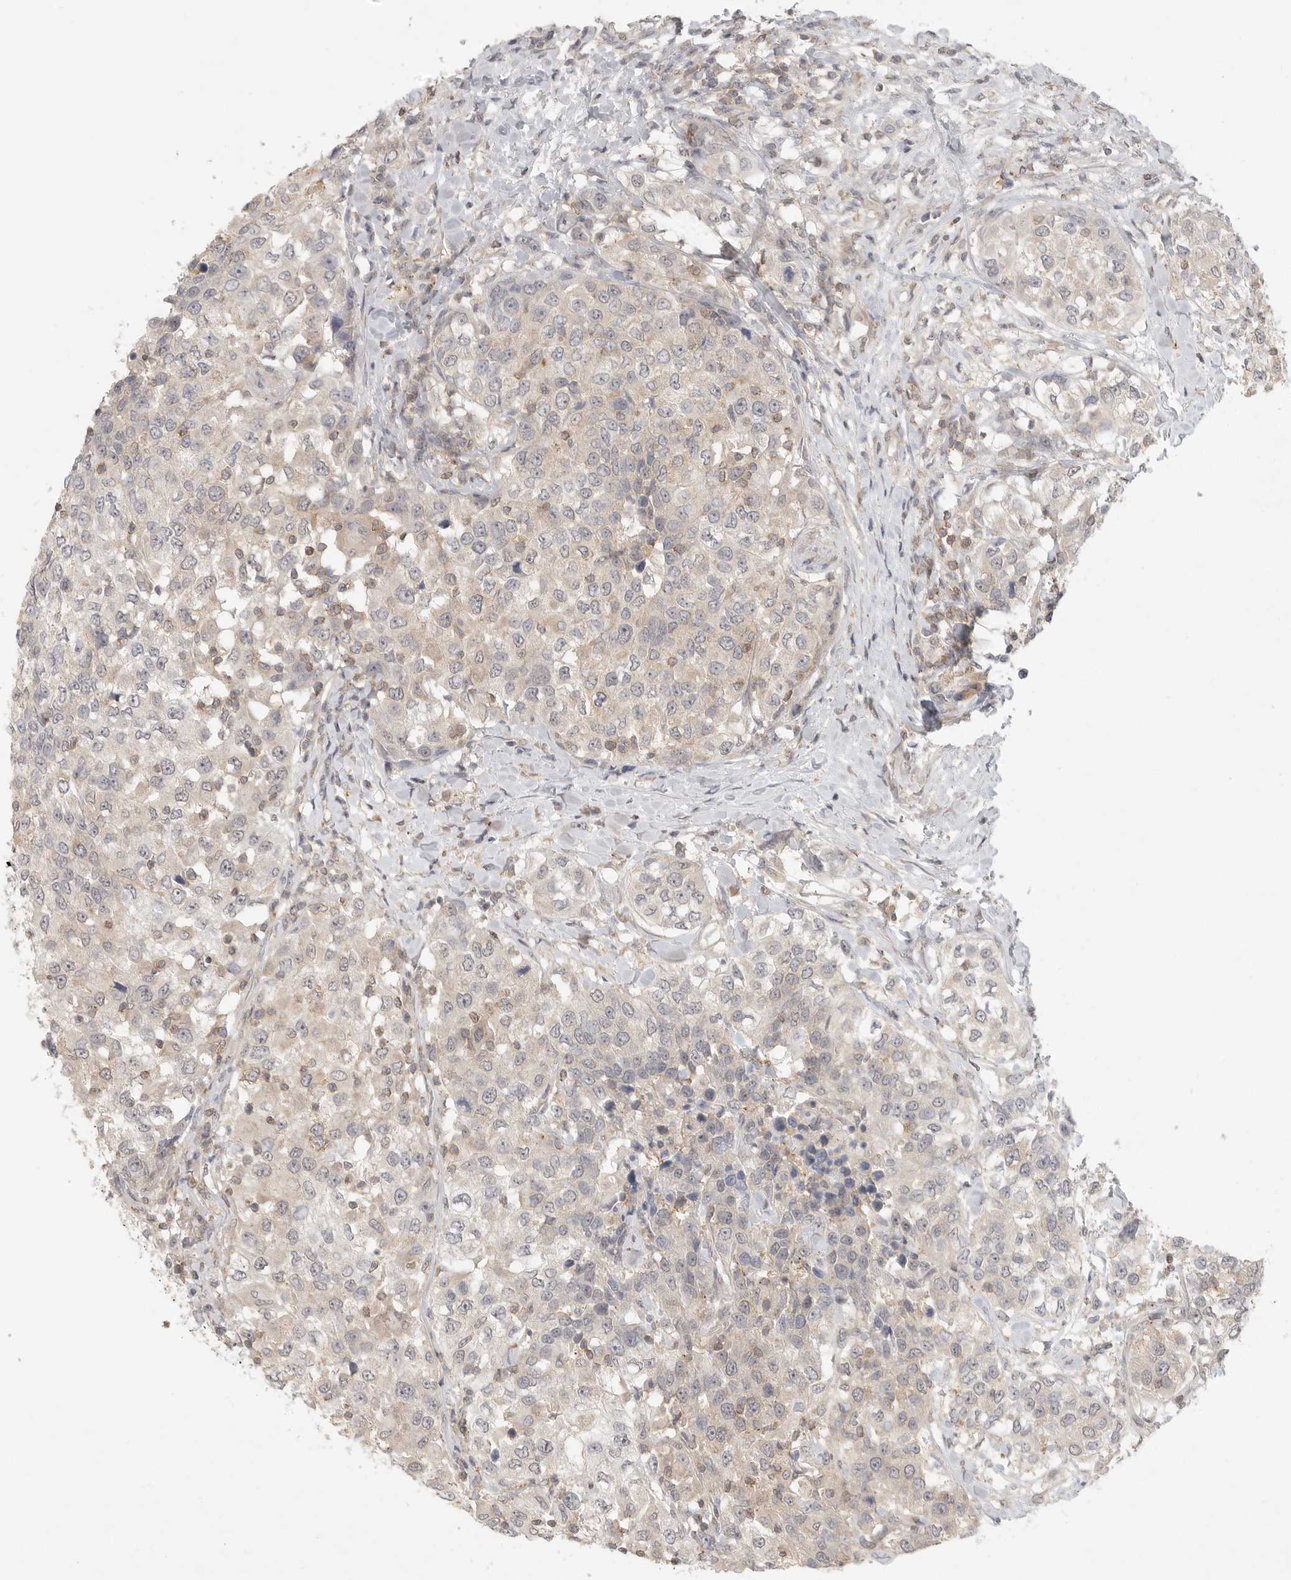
{"staining": {"intensity": "weak", "quantity": "25%-75%", "location": "cytoplasmic/membranous"}, "tissue": "urothelial cancer", "cell_type": "Tumor cells", "image_type": "cancer", "snomed": [{"axis": "morphology", "description": "Urothelial carcinoma, High grade"}, {"axis": "topography", "description": "Urinary bladder"}], "caption": "This is a photomicrograph of immunohistochemistry staining of high-grade urothelial carcinoma, which shows weak expression in the cytoplasmic/membranous of tumor cells.", "gene": "HDAC6", "patient": {"sex": "female", "age": 80}}